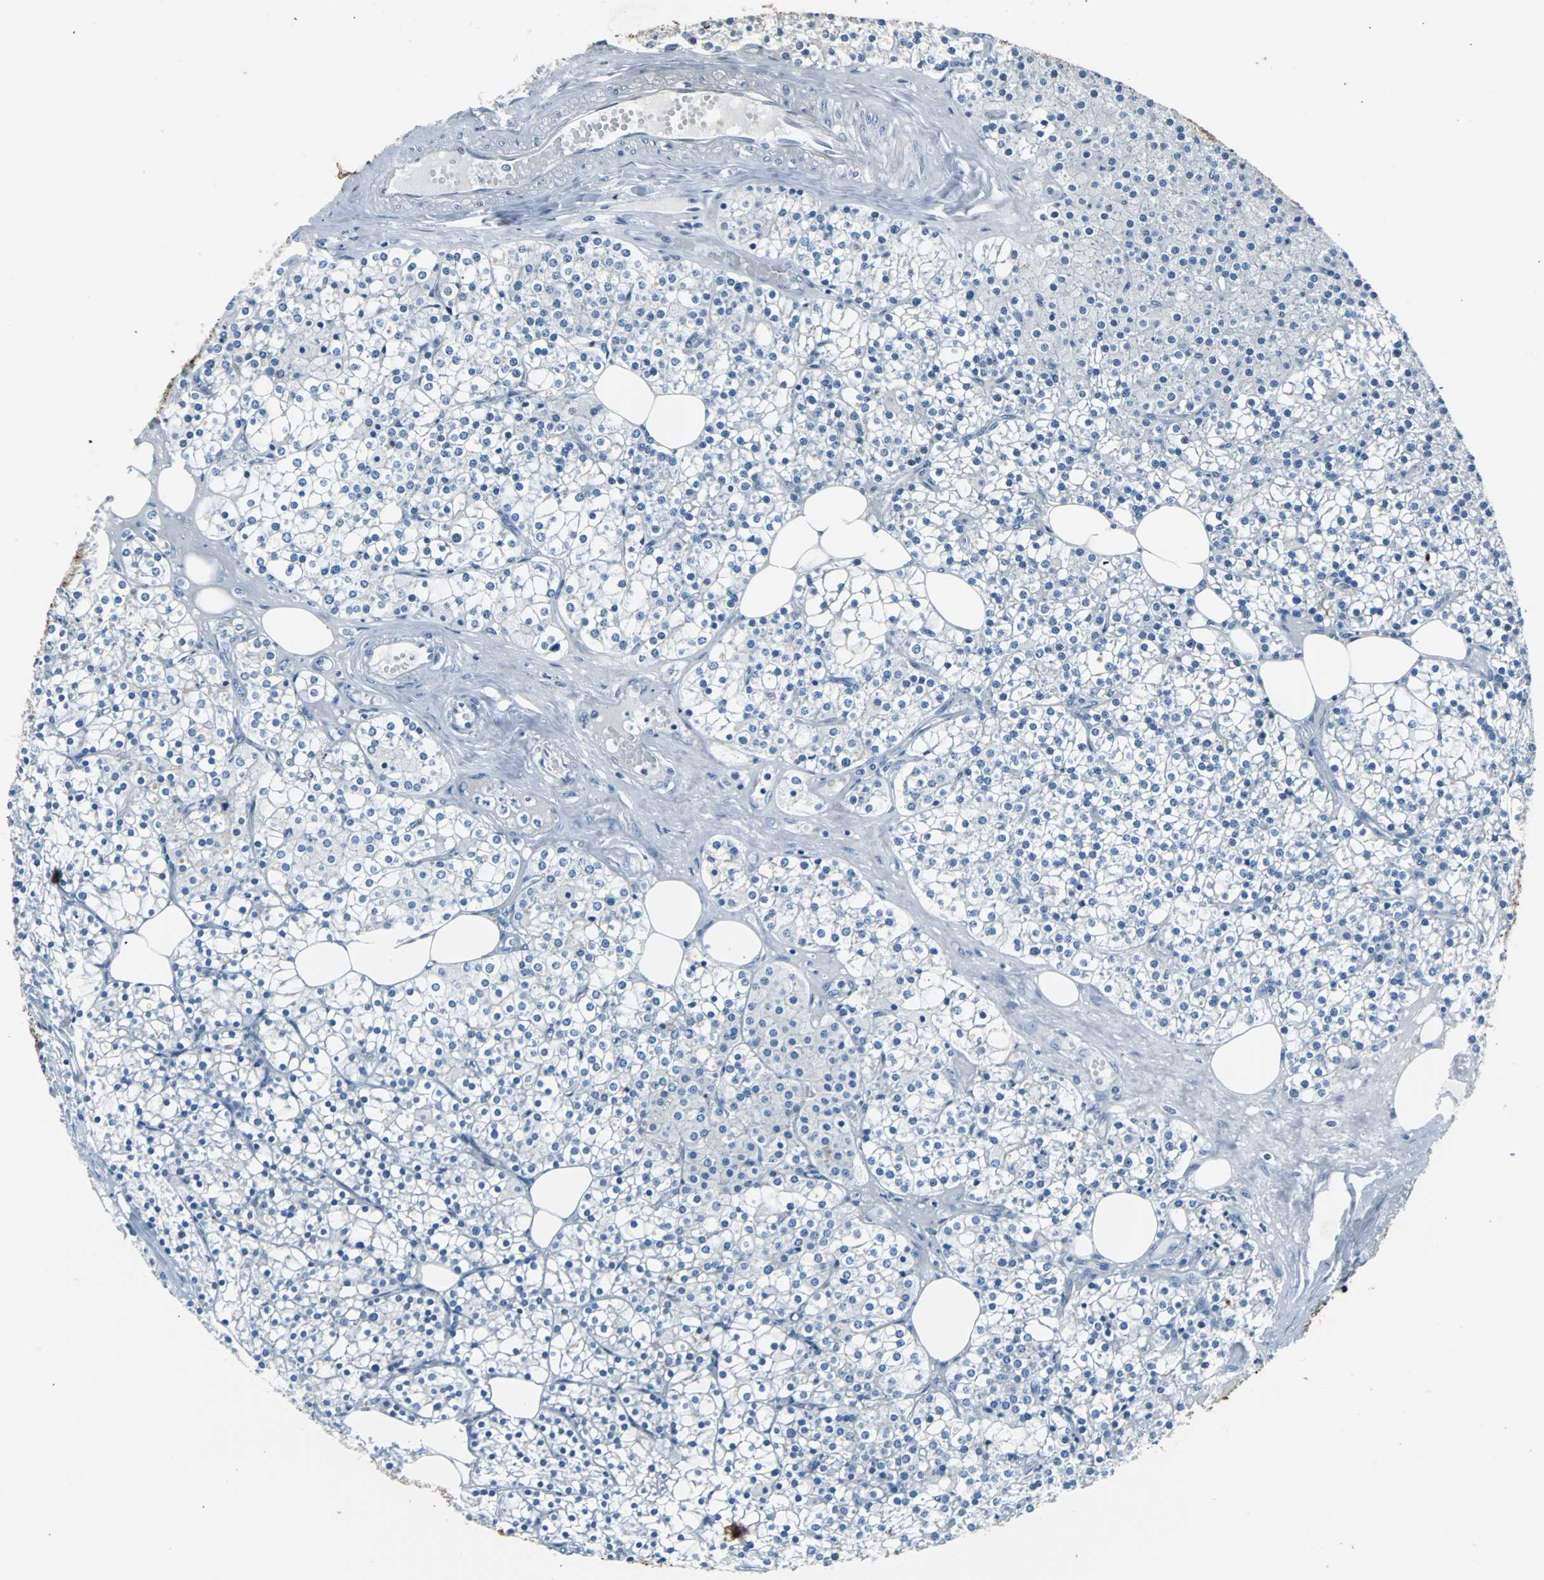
{"staining": {"intensity": "weak", "quantity": "<25%", "location": "cytoplasmic/membranous"}, "tissue": "parathyroid gland", "cell_type": "Glandular cells", "image_type": "normal", "snomed": [{"axis": "morphology", "description": "Normal tissue, NOS"}, {"axis": "topography", "description": "Parathyroid gland"}], "caption": "Image shows no protein positivity in glandular cells of unremarkable parathyroid gland.", "gene": "KRT7", "patient": {"sex": "female", "age": 63}}